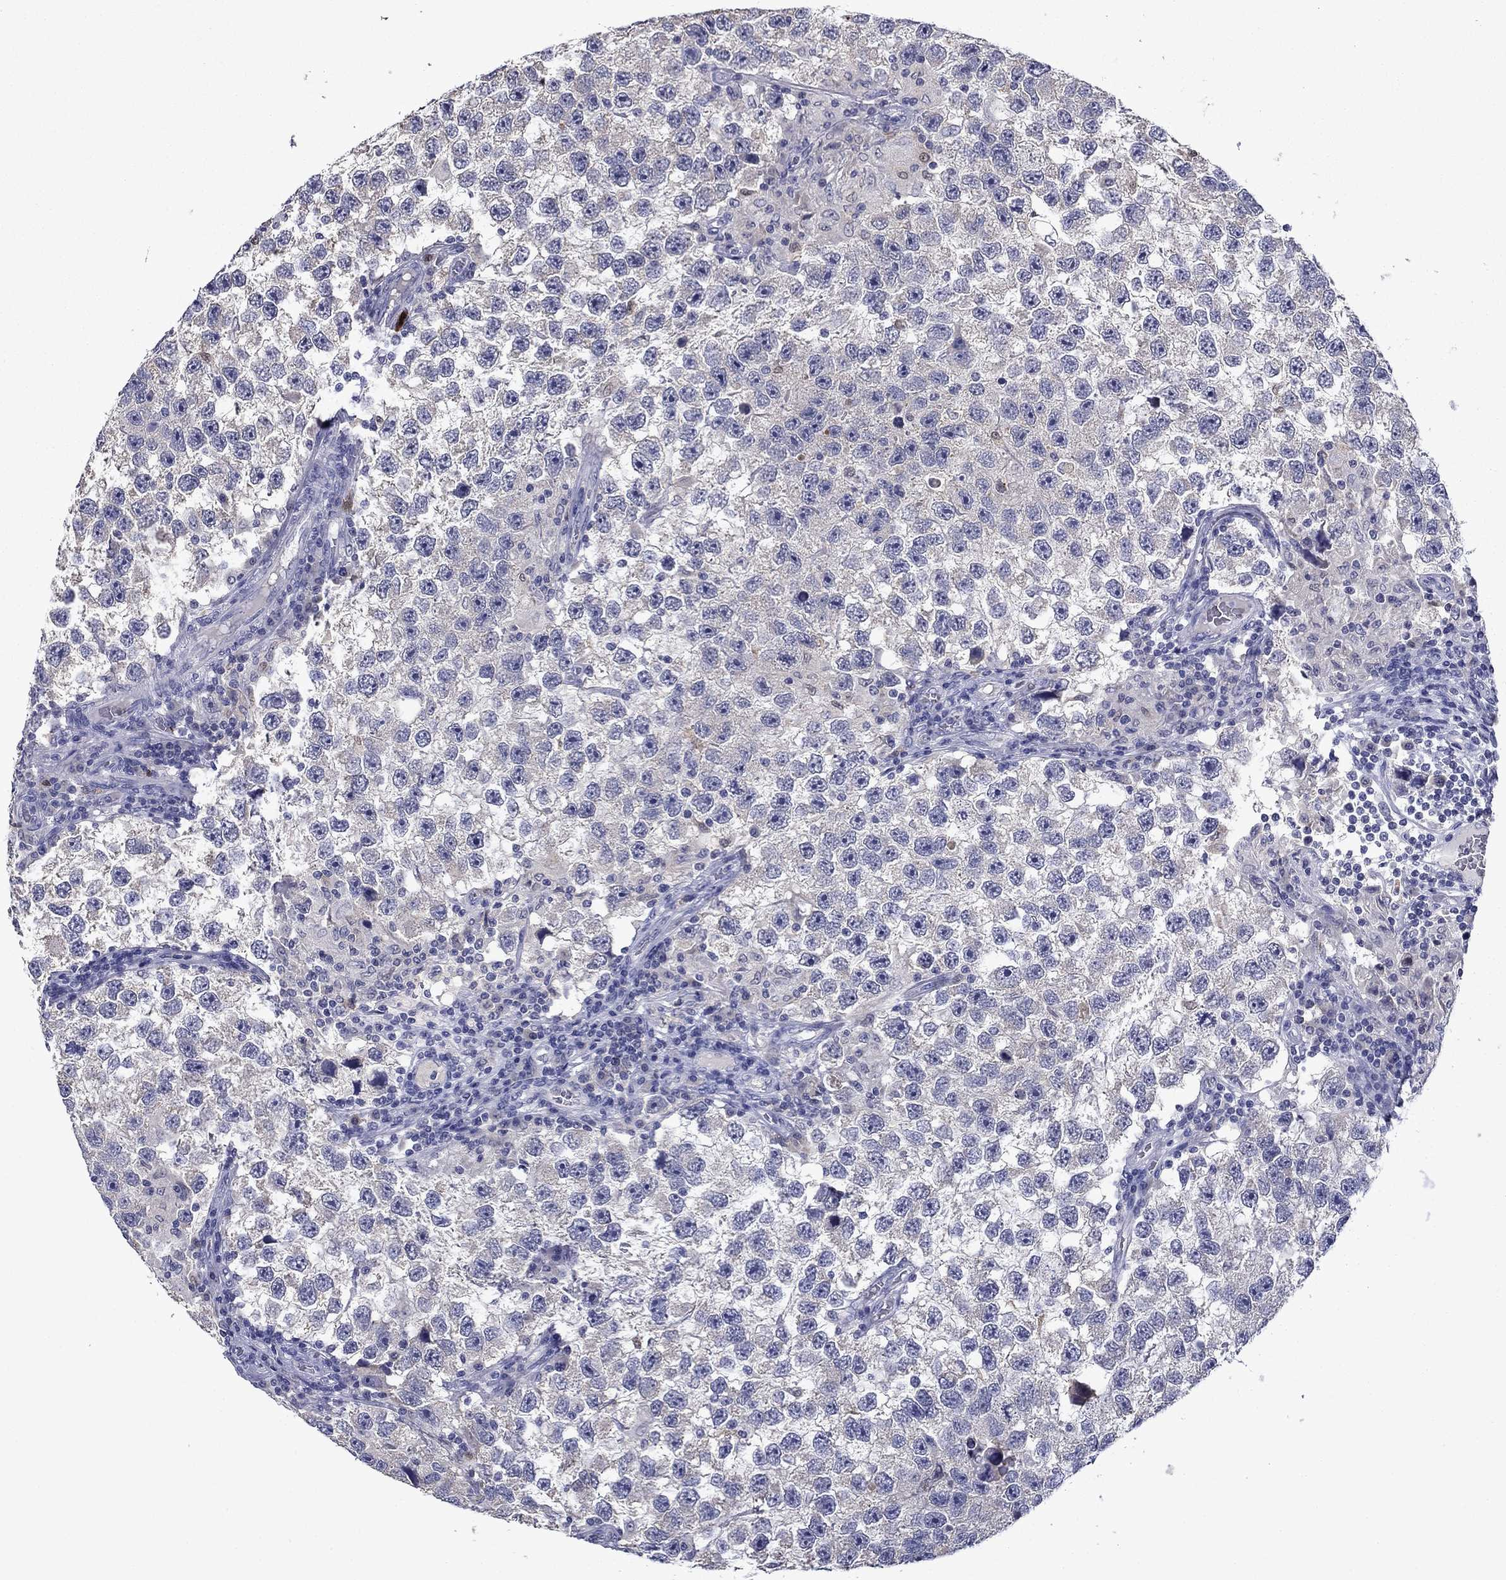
{"staining": {"intensity": "negative", "quantity": "none", "location": "none"}, "tissue": "testis cancer", "cell_type": "Tumor cells", "image_type": "cancer", "snomed": [{"axis": "morphology", "description": "Seminoma, NOS"}, {"axis": "topography", "description": "Testis"}], "caption": "An IHC photomicrograph of seminoma (testis) is shown. There is no staining in tumor cells of seminoma (testis). (Brightfield microscopy of DAB (3,3'-diaminobenzidine) immunohistochemistry at high magnification).", "gene": "IRF5", "patient": {"sex": "male", "age": 26}}